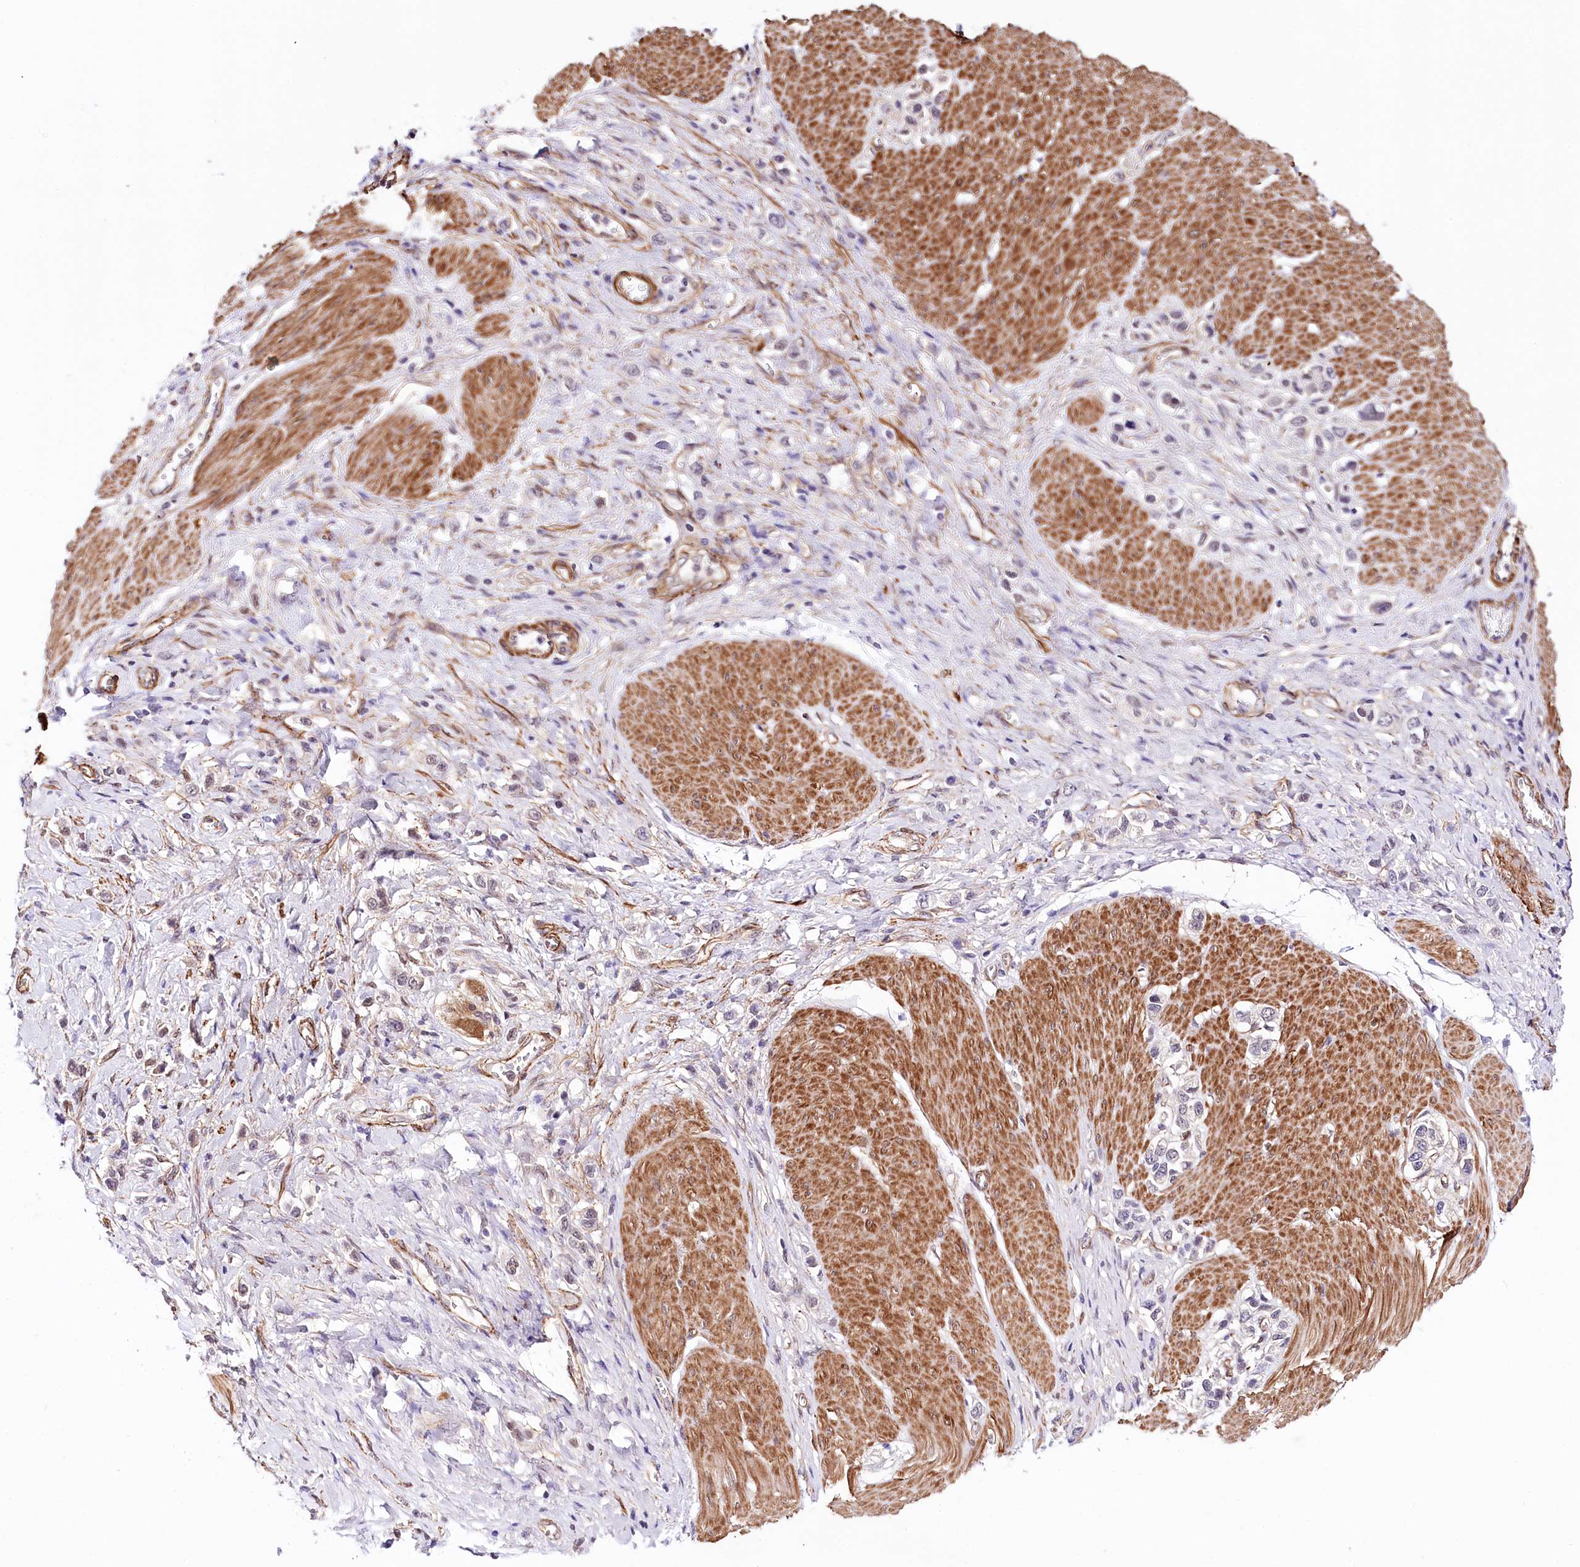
{"staining": {"intensity": "negative", "quantity": "none", "location": "none"}, "tissue": "stomach cancer", "cell_type": "Tumor cells", "image_type": "cancer", "snomed": [{"axis": "morphology", "description": "Normal tissue, NOS"}, {"axis": "morphology", "description": "Adenocarcinoma, NOS"}, {"axis": "topography", "description": "Stomach, upper"}, {"axis": "topography", "description": "Stomach"}], "caption": "Immunohistochemistry (IHC) photomicrograph of neoplastic tissue: human stomach cancer stained with DAB shows no significant protein staining in tumor cells. (Brightfield microscopy of DAB immunohistochemistry (IHC) at high magnification).", "gene": "PPP2R5B", "patient": {"sex": "female", "age": 65}}